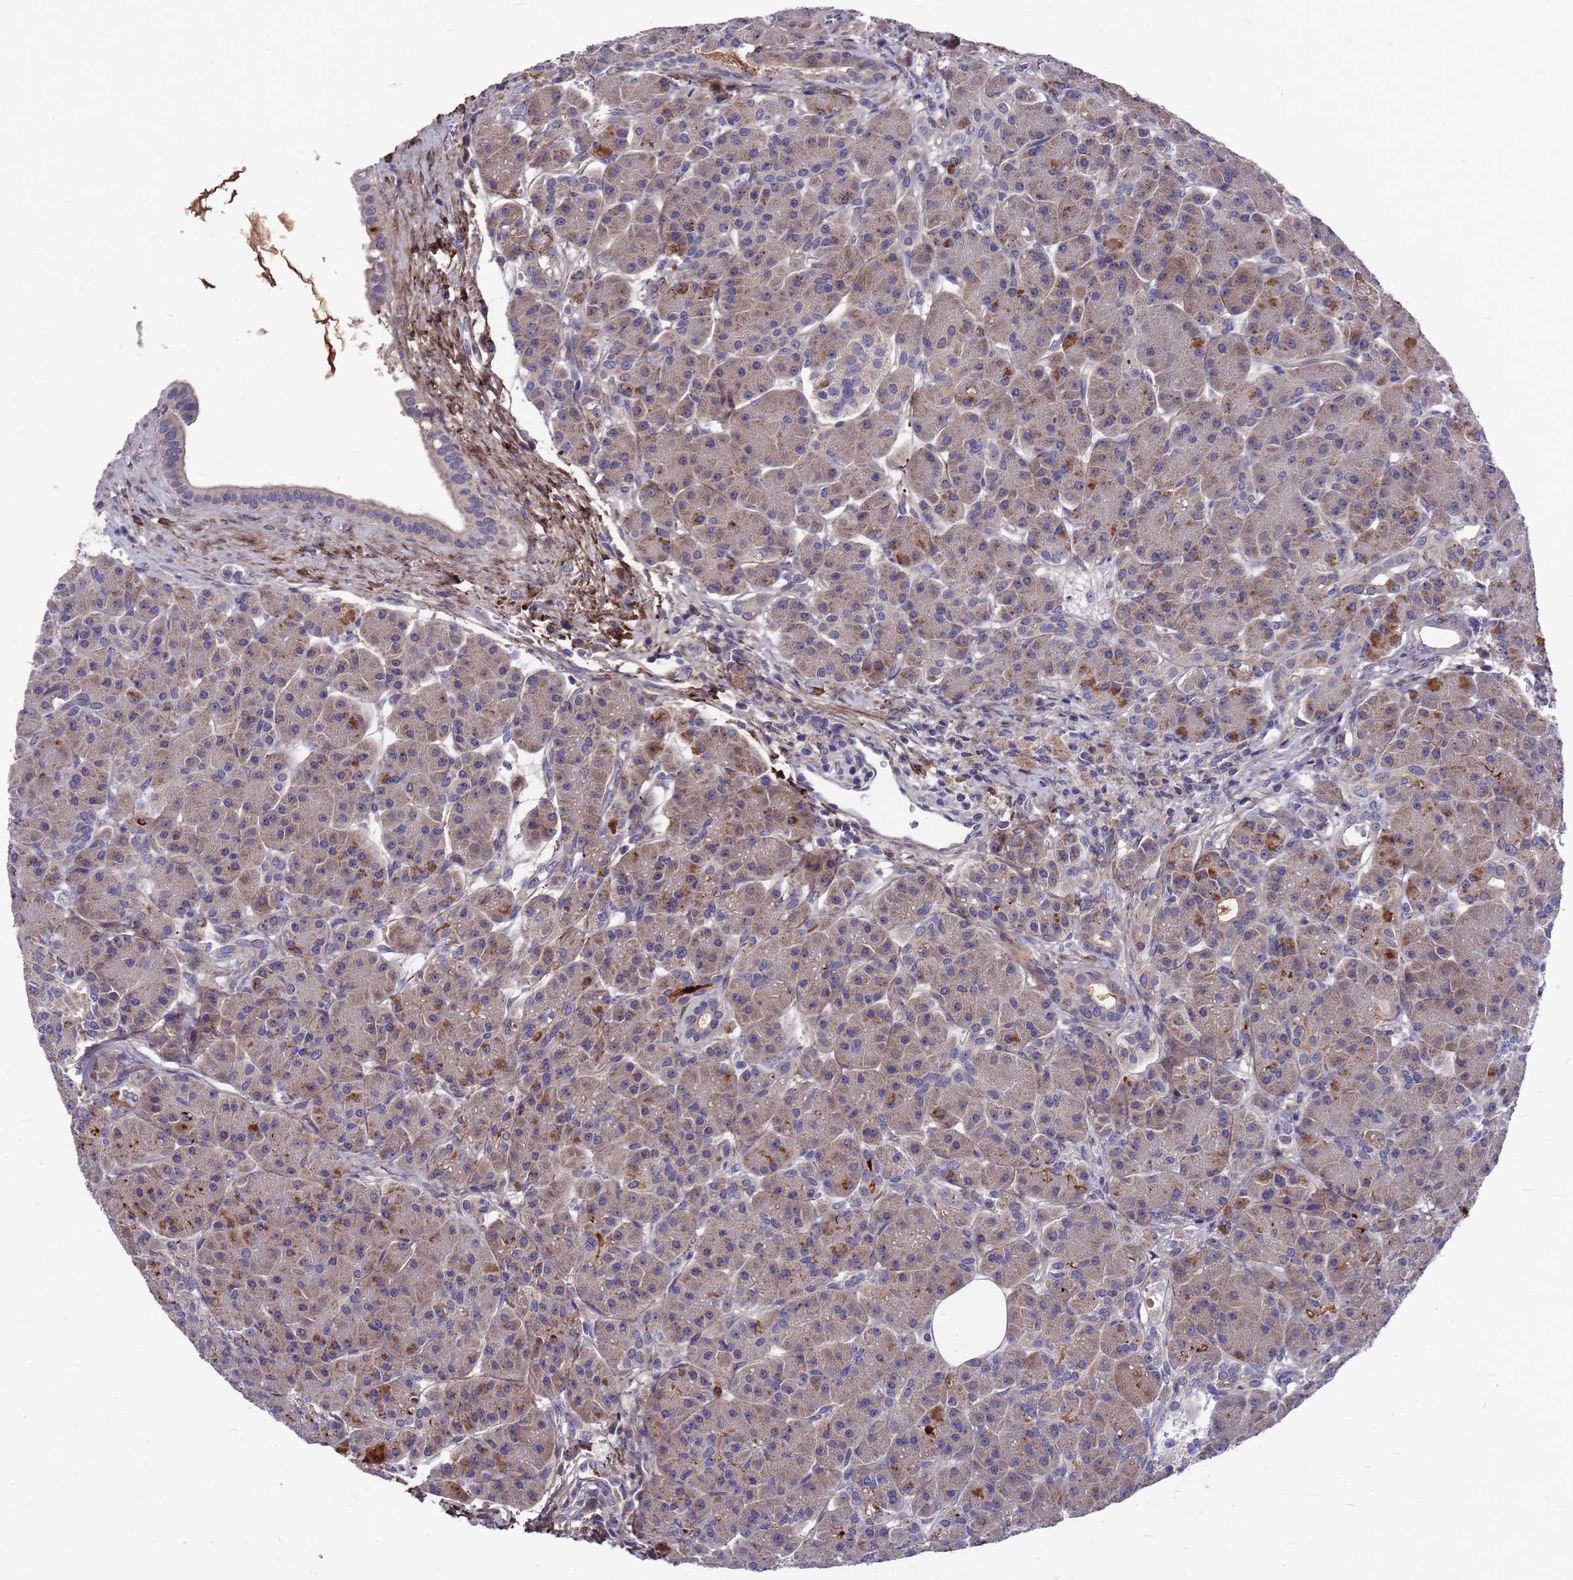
{"staining": {"intensity": "moderate", "quantity": "25%-75%", "location": "cytoplasmic/membranous"}, "tissue": "pancreas", "cell_type": "Exocrine glandular cells", "image_type": "normal", "snomed": [{"axis": "morphology", "description": "Normal tissue, NOS"}, {"axis": "topography", "description": "Pancreas"}], "caption": "Immunohistochemistry of benign pancreas shows medium levels of moderate cytoplasmic/membranous staining in approximately 25%-75% of exocrine glandular cells.", "gene": "ZNF717", "patient": {"sex": "male", "age": 63}}